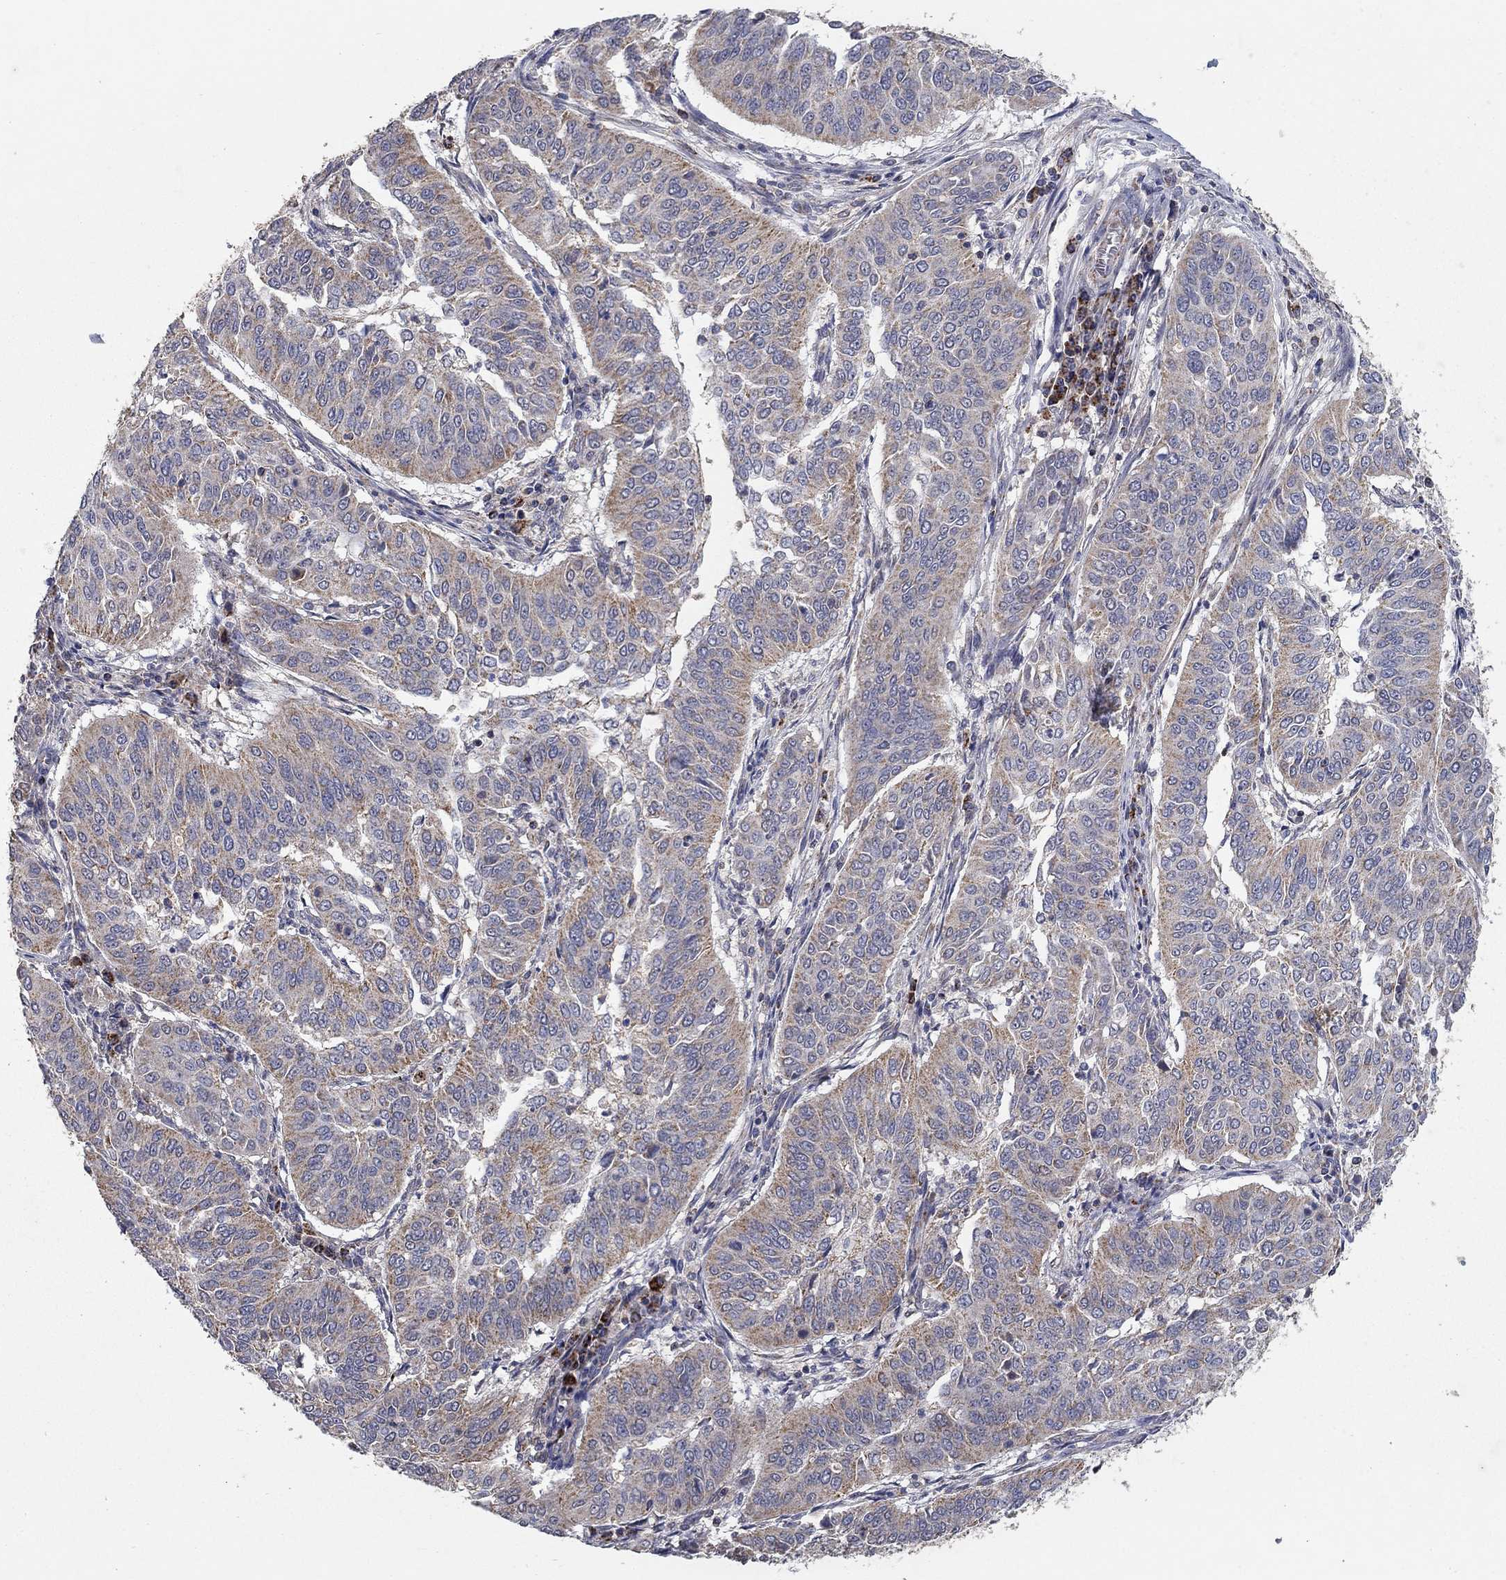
{"staining": {"intensity": "weak", "quantity": ">75%", "location": "cytoplasmic/membranous"}, "tissue": "cervical cancer", "cell_type": "Tumor cells", "image_type": "cancer", "snomed": [{"axis": "morphology", "description": "Normal tissue, NOS"}, {"axis": "morphology", "description": "Squamous cell carcinoma, NOS"}, {"axis": "topography", "description": "Cervix"}], "caption": "Immunohistochemical staining of human cervical squamous cell carcinoma demonstrates weak cytoplasmic/membranous protein positivity in approximately >75% of tumor cells.", "gene": "GPSM1", "patient": {"sex": "female", "age": 39}}